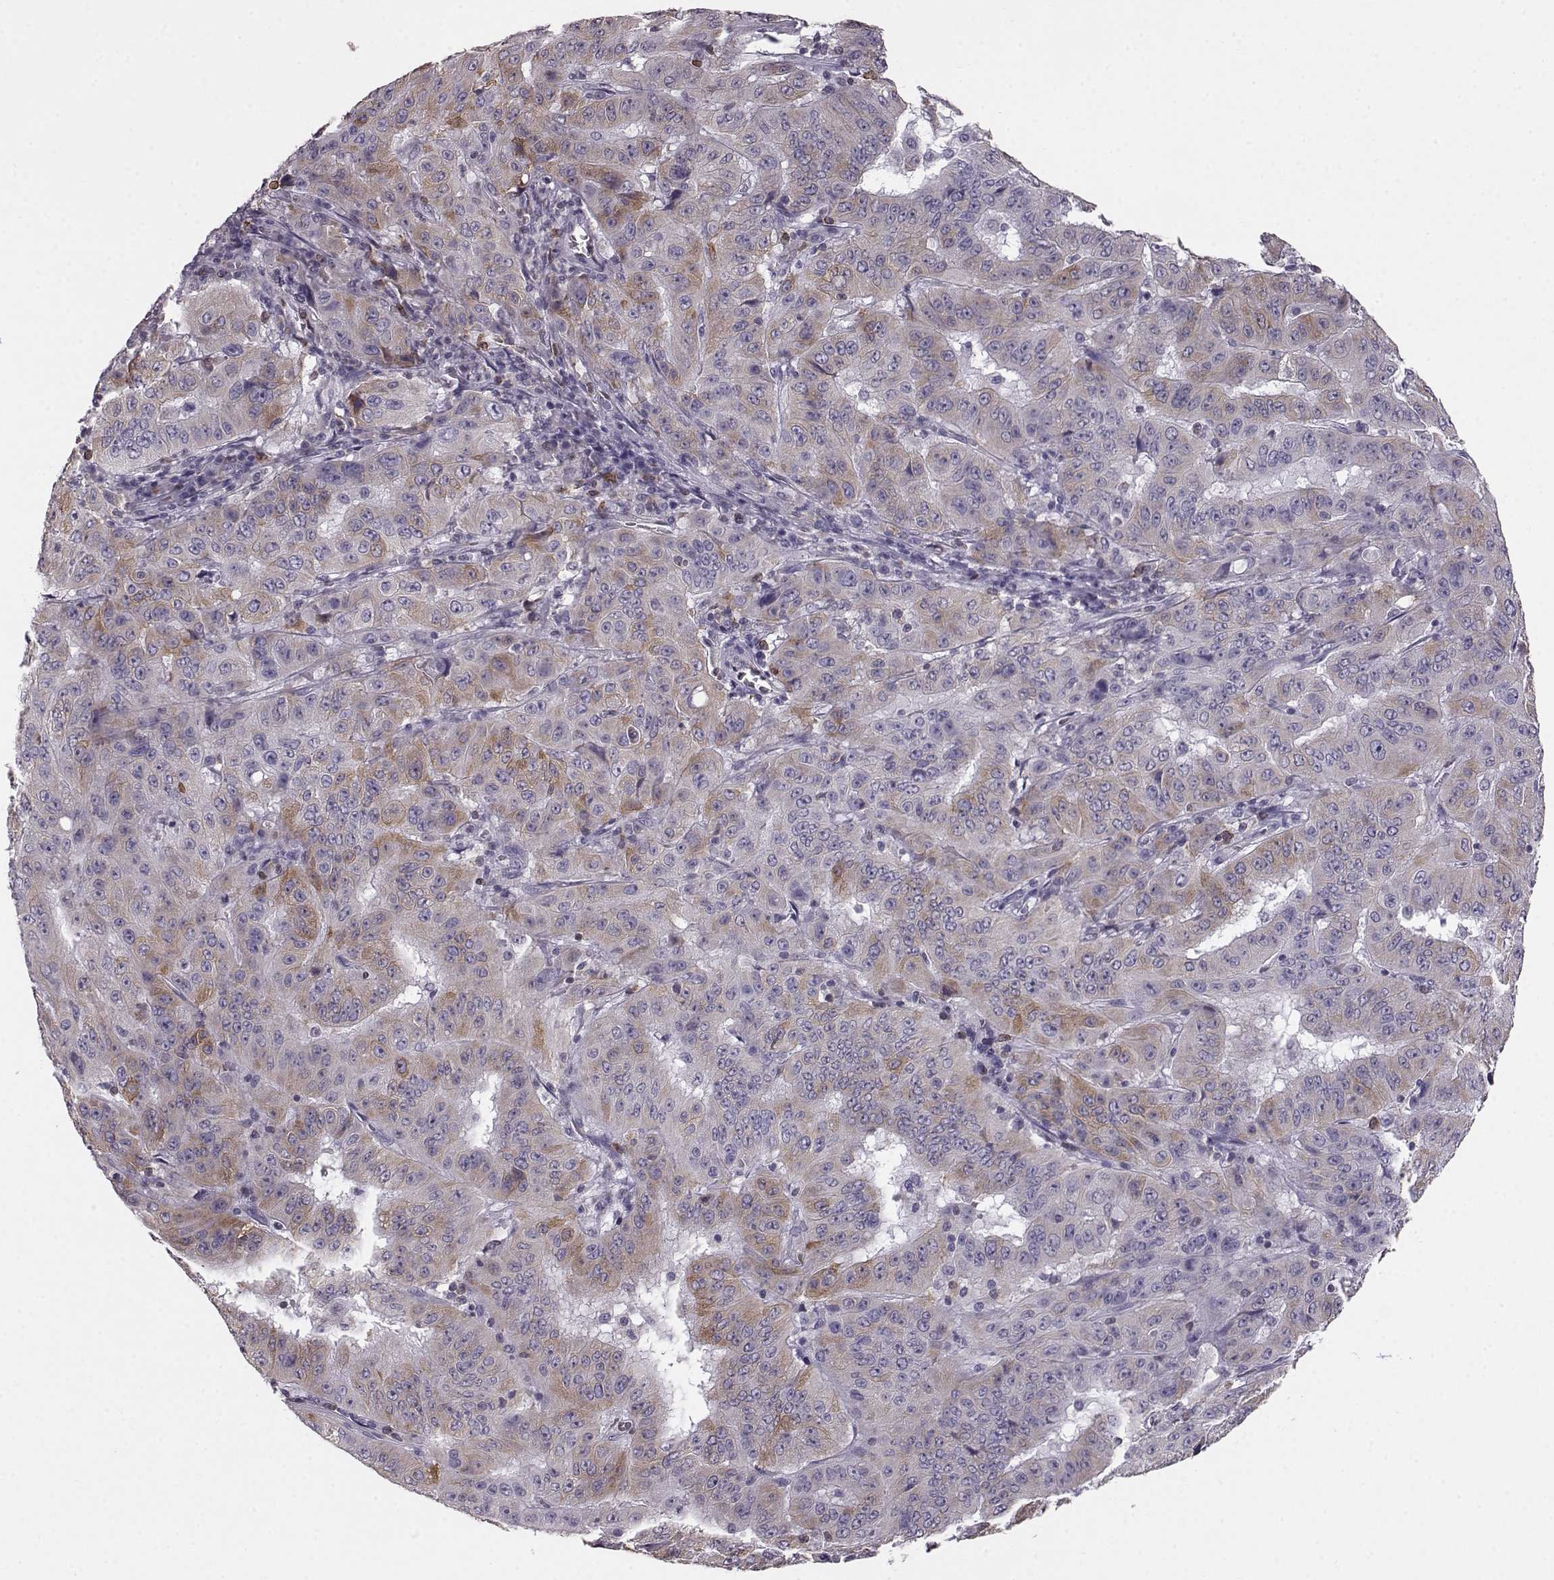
{"staining": {"intensity": "moderate", "quantity": "25%-75%", "location": "cytoplasmic/membranous"}, "tissue": "pancreatic cancer", "cell_type": "Tumor cells", "image_type": "cancer", "snomed": [{"axis": "morphology", "description": "Adenocarcinoma, NOS"}, {"axis": "topography", "description": "Pancreas"}], "caption": "IHC of human pancreatic cancer (adenocarcinoma) demonstrates medium levels of moderate cytoplasmic/membranous positivity in about 25%-75% of tumor cells. The protein is shown in brown color, while the nuclei are stained blue.", "gene": "ELOVL5", "patient": {"sex": "male", "age": 63}}